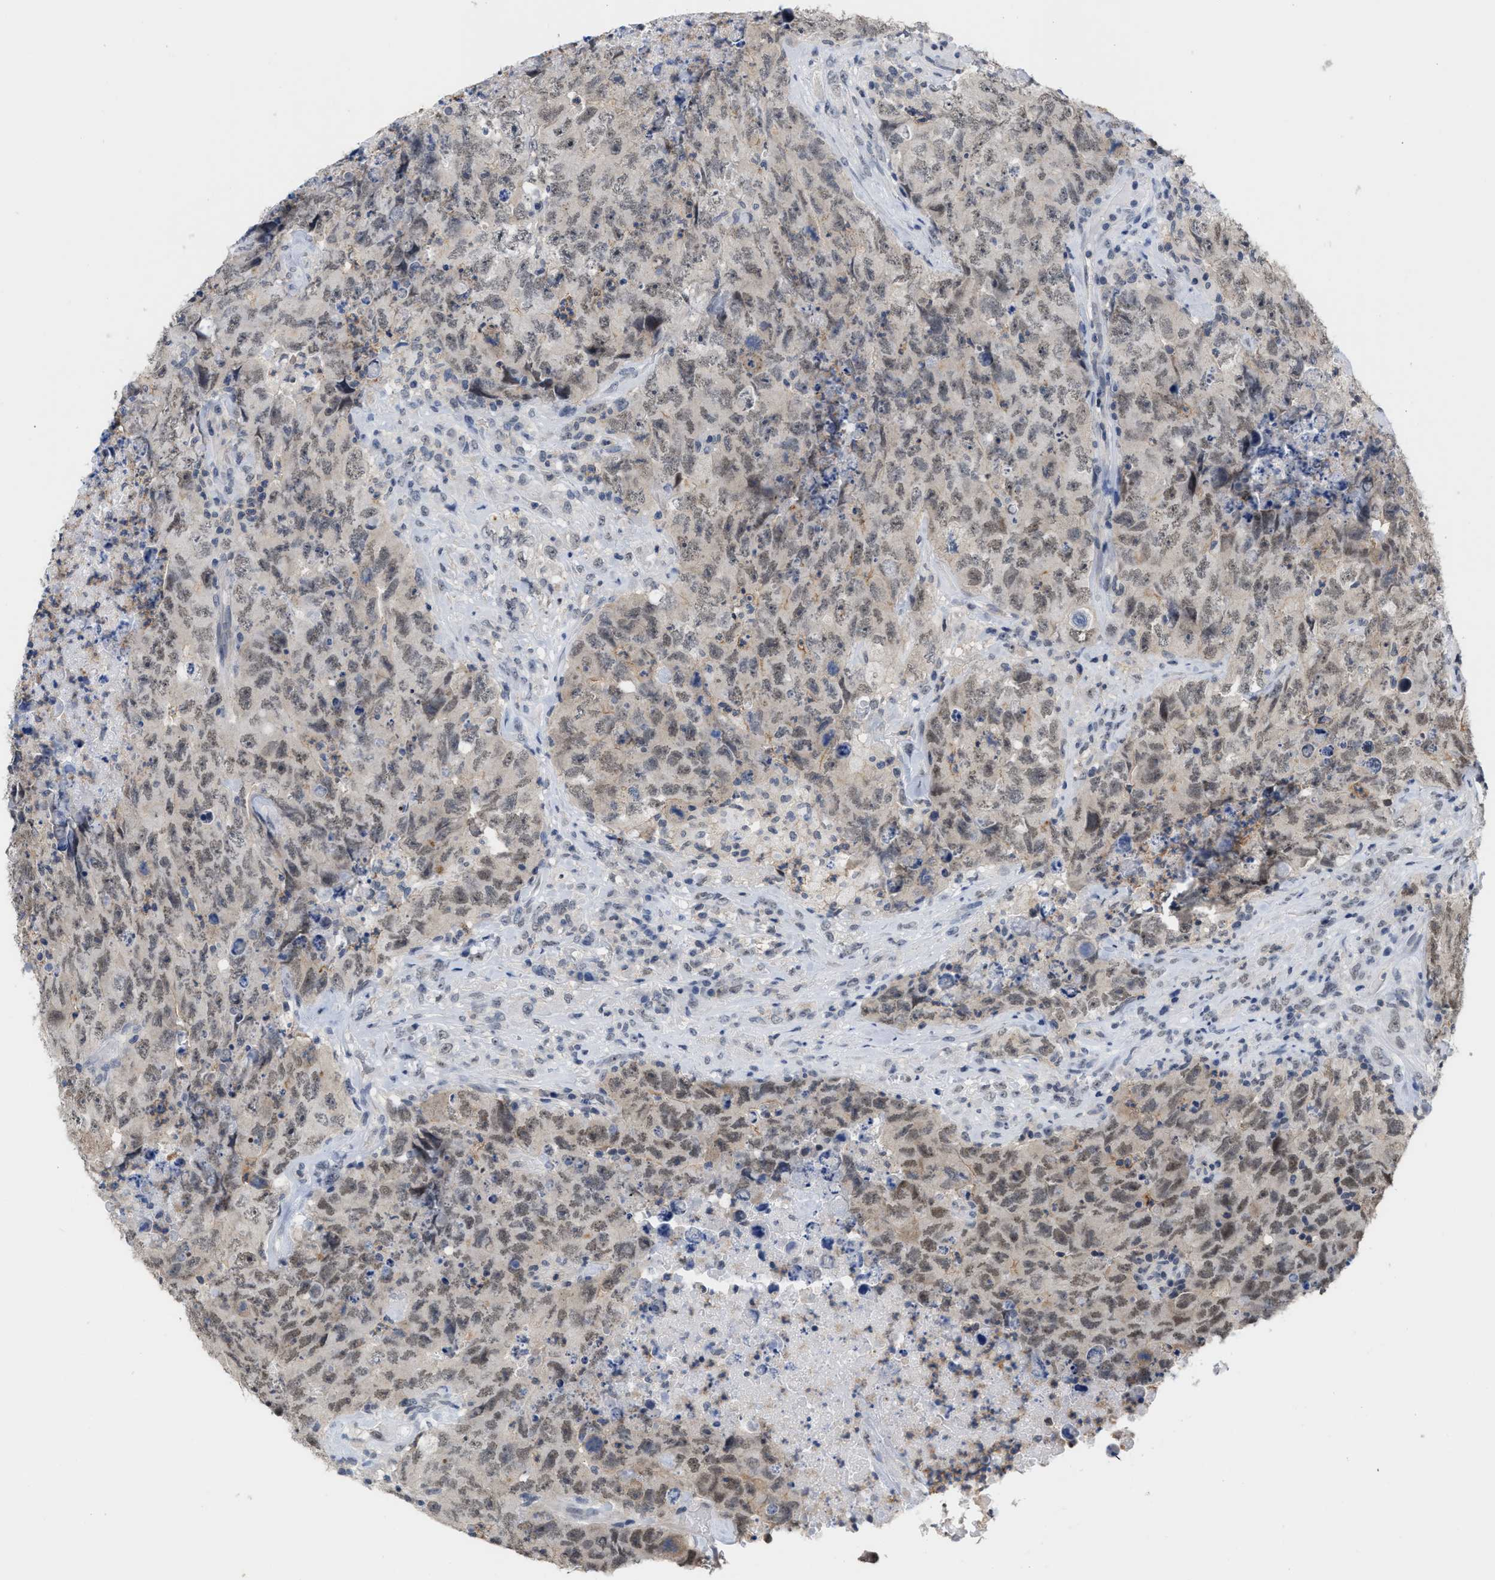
{"staining": {"intensity": "weak", "quantity": "25%-75%", "location": "nuclear"}, "tissue": "testis cancer", "cell_type": "Tumor cells", "image_type": "cancer", "snomed": [{"axis": "morphology", "description": "Carcinoma, Embryonal, NOS"}, {"axis": "topography", "description": "Testis"}], "caption": "Immunohistochemical staining of human embryonal carcinoma (testis) demonstrates low levels of weak nuclear protein expression in about 25%-75% of tumor cells. (brown staining indicates protein expression, while blue staining denotes nuclei).", "gene": "BAIAP2L1", "patient": {"sex": "male", "age": 32}}